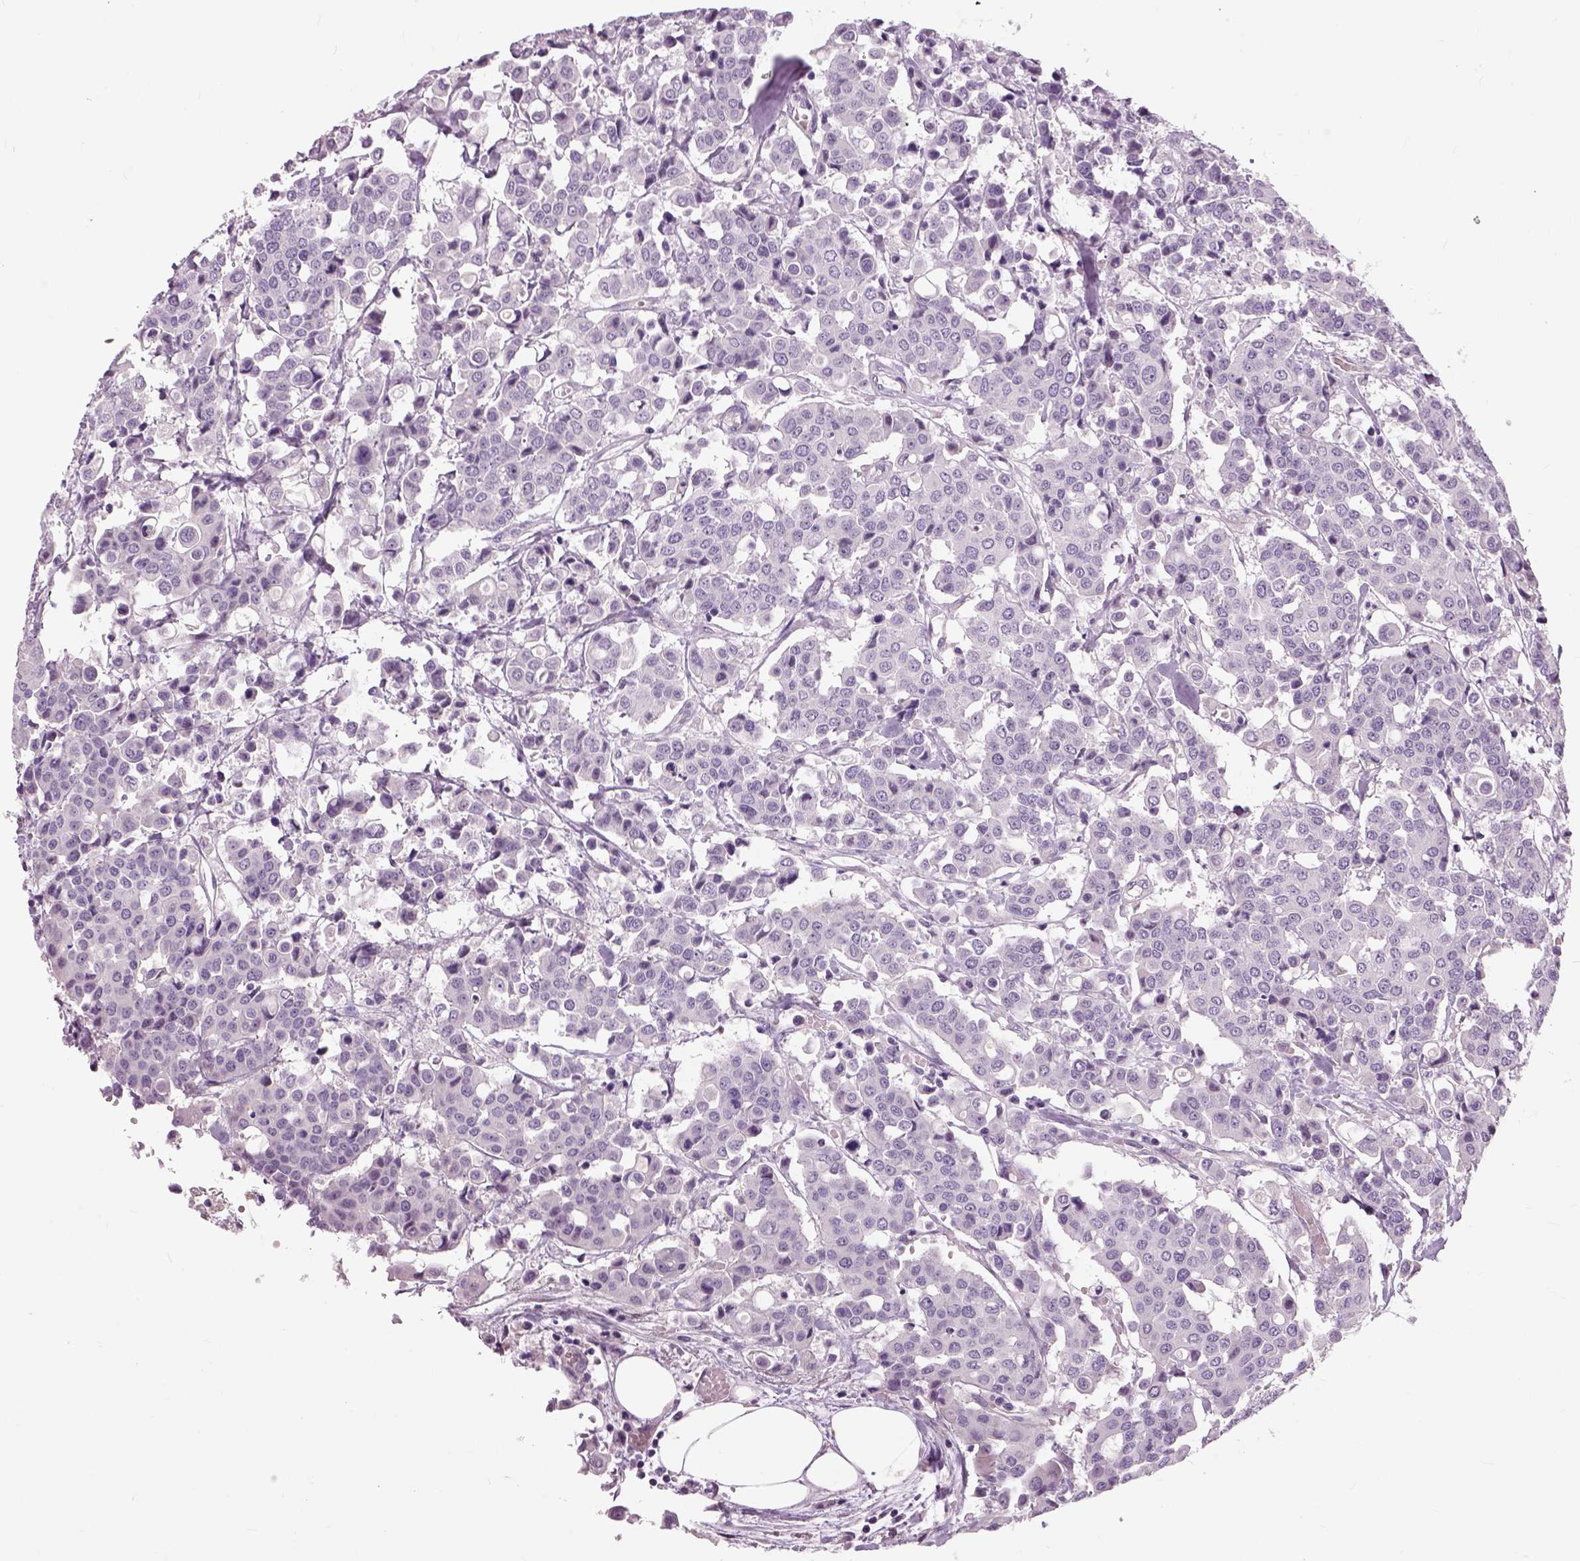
{"staining": {"intensity": "negative", "quantity": "none", "location": "none"}, "tissue": "carcinoid", "cell_type": "Tumor cells", "image_type": "cancer", "snomed": [{"axis": "morphology", "description": "Carcinoid, malignant, NOS"}, {"axis": "topography", "description": "Colon"}], "caption": "Immunohistochemistry (IHC) of human carcinoid (malignant) shows no expression in tumor cells.", "gene": "NECAB1", "patient": {"sex": "male", "age": 81}}